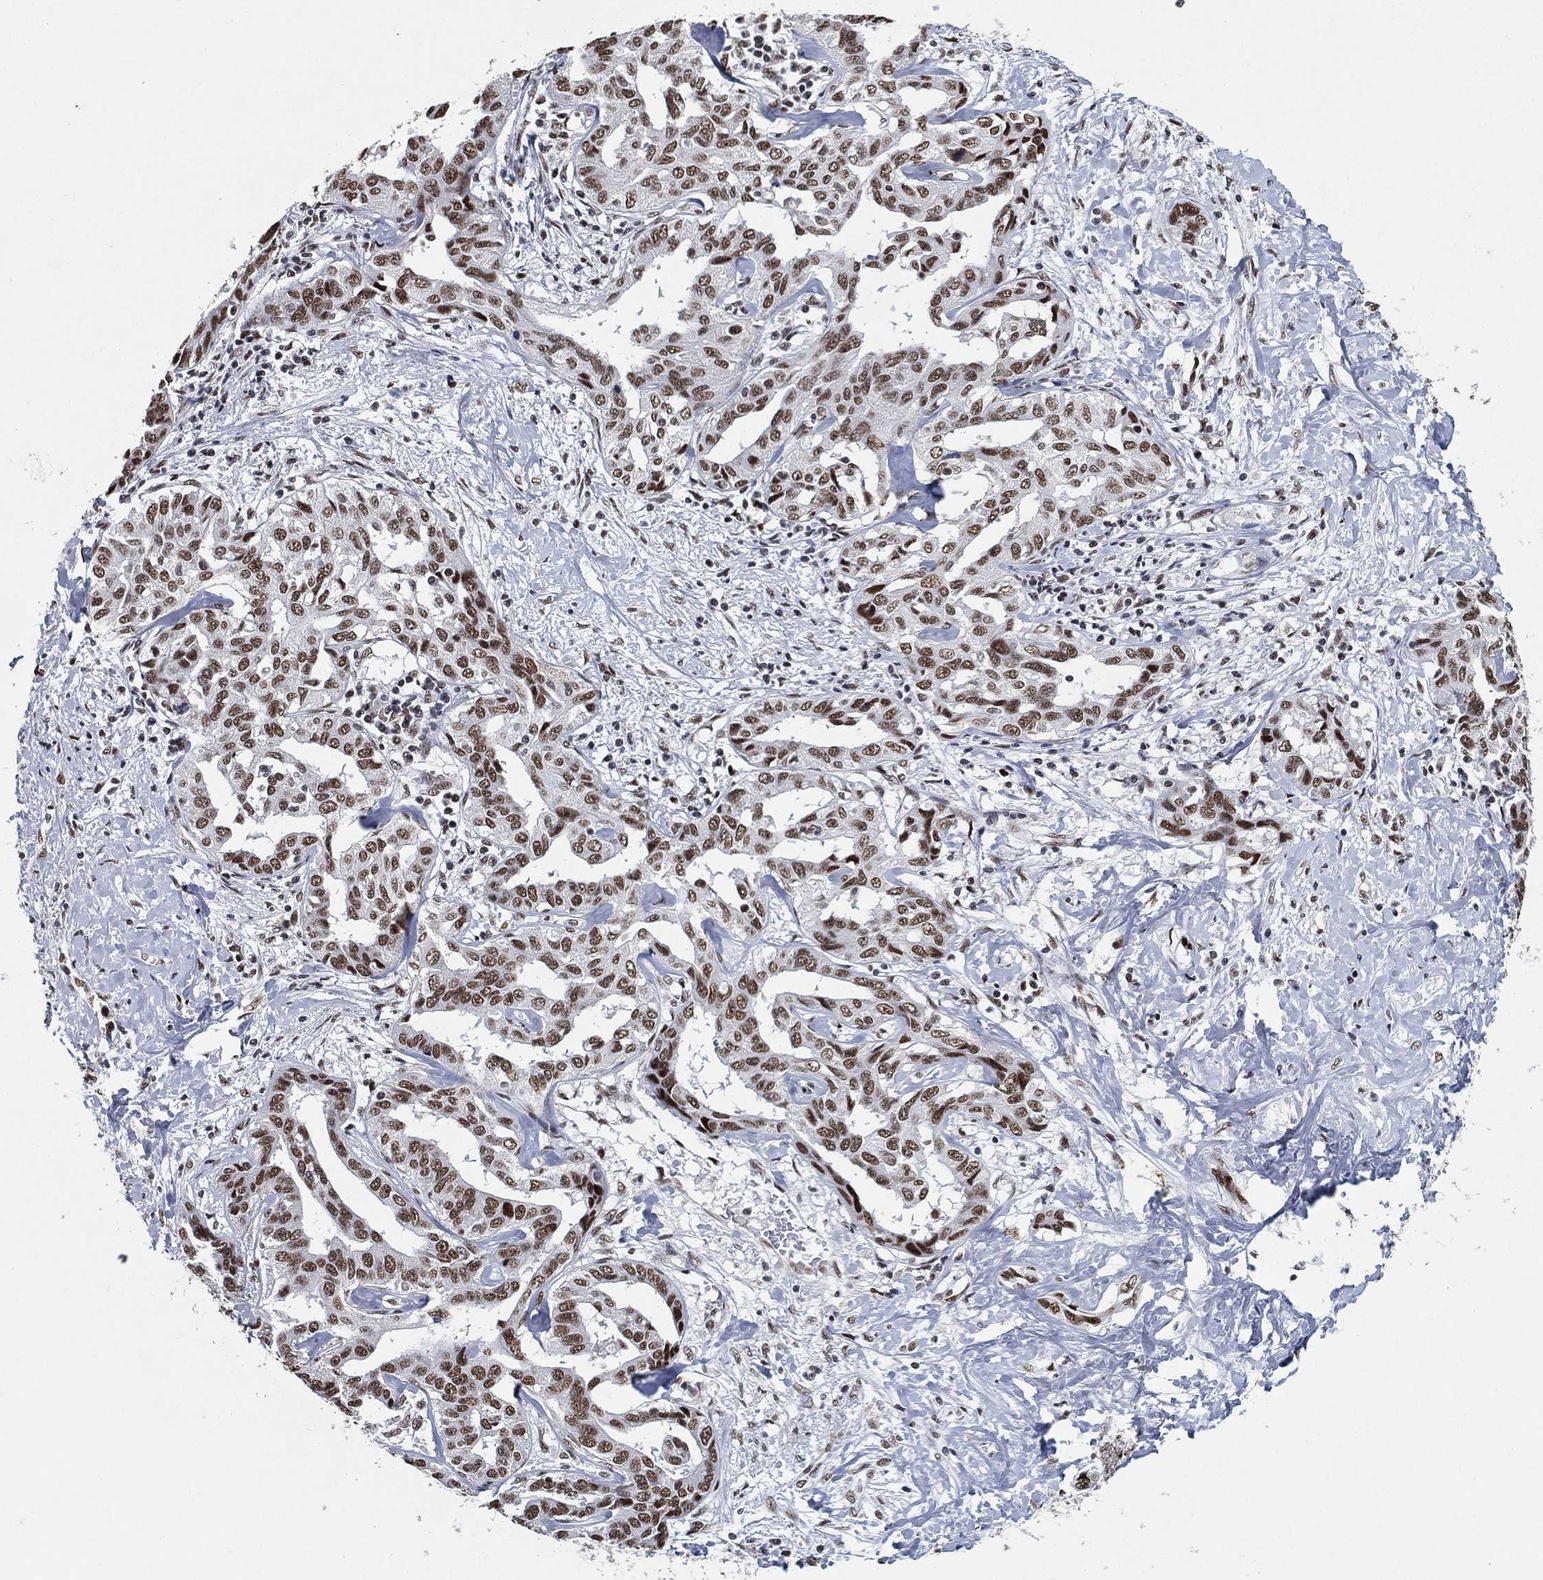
{"staining": {"intensity": "moderate", "quantity": ">75%", "location": "nuclear"}, "tissue": "liver cancer", "cell_type": "Tumor cells", "image_type": "cancer", "snomed": [{"axis": "morphology", "description": "Cholangiocarcinoma"}, {"axis": "topography", "description": "Liver"}], "caption": "Protein staining exhibits moderate nuclear positivity in about >75% of tumor cells in liver cancer (cholangiocarcinoma). Immunohistochemistry (ihc) stains the protein in brown and the nuclei are stained blue.", "gene": "DDX27", "patient": {"sex": "male", "age": 59}}